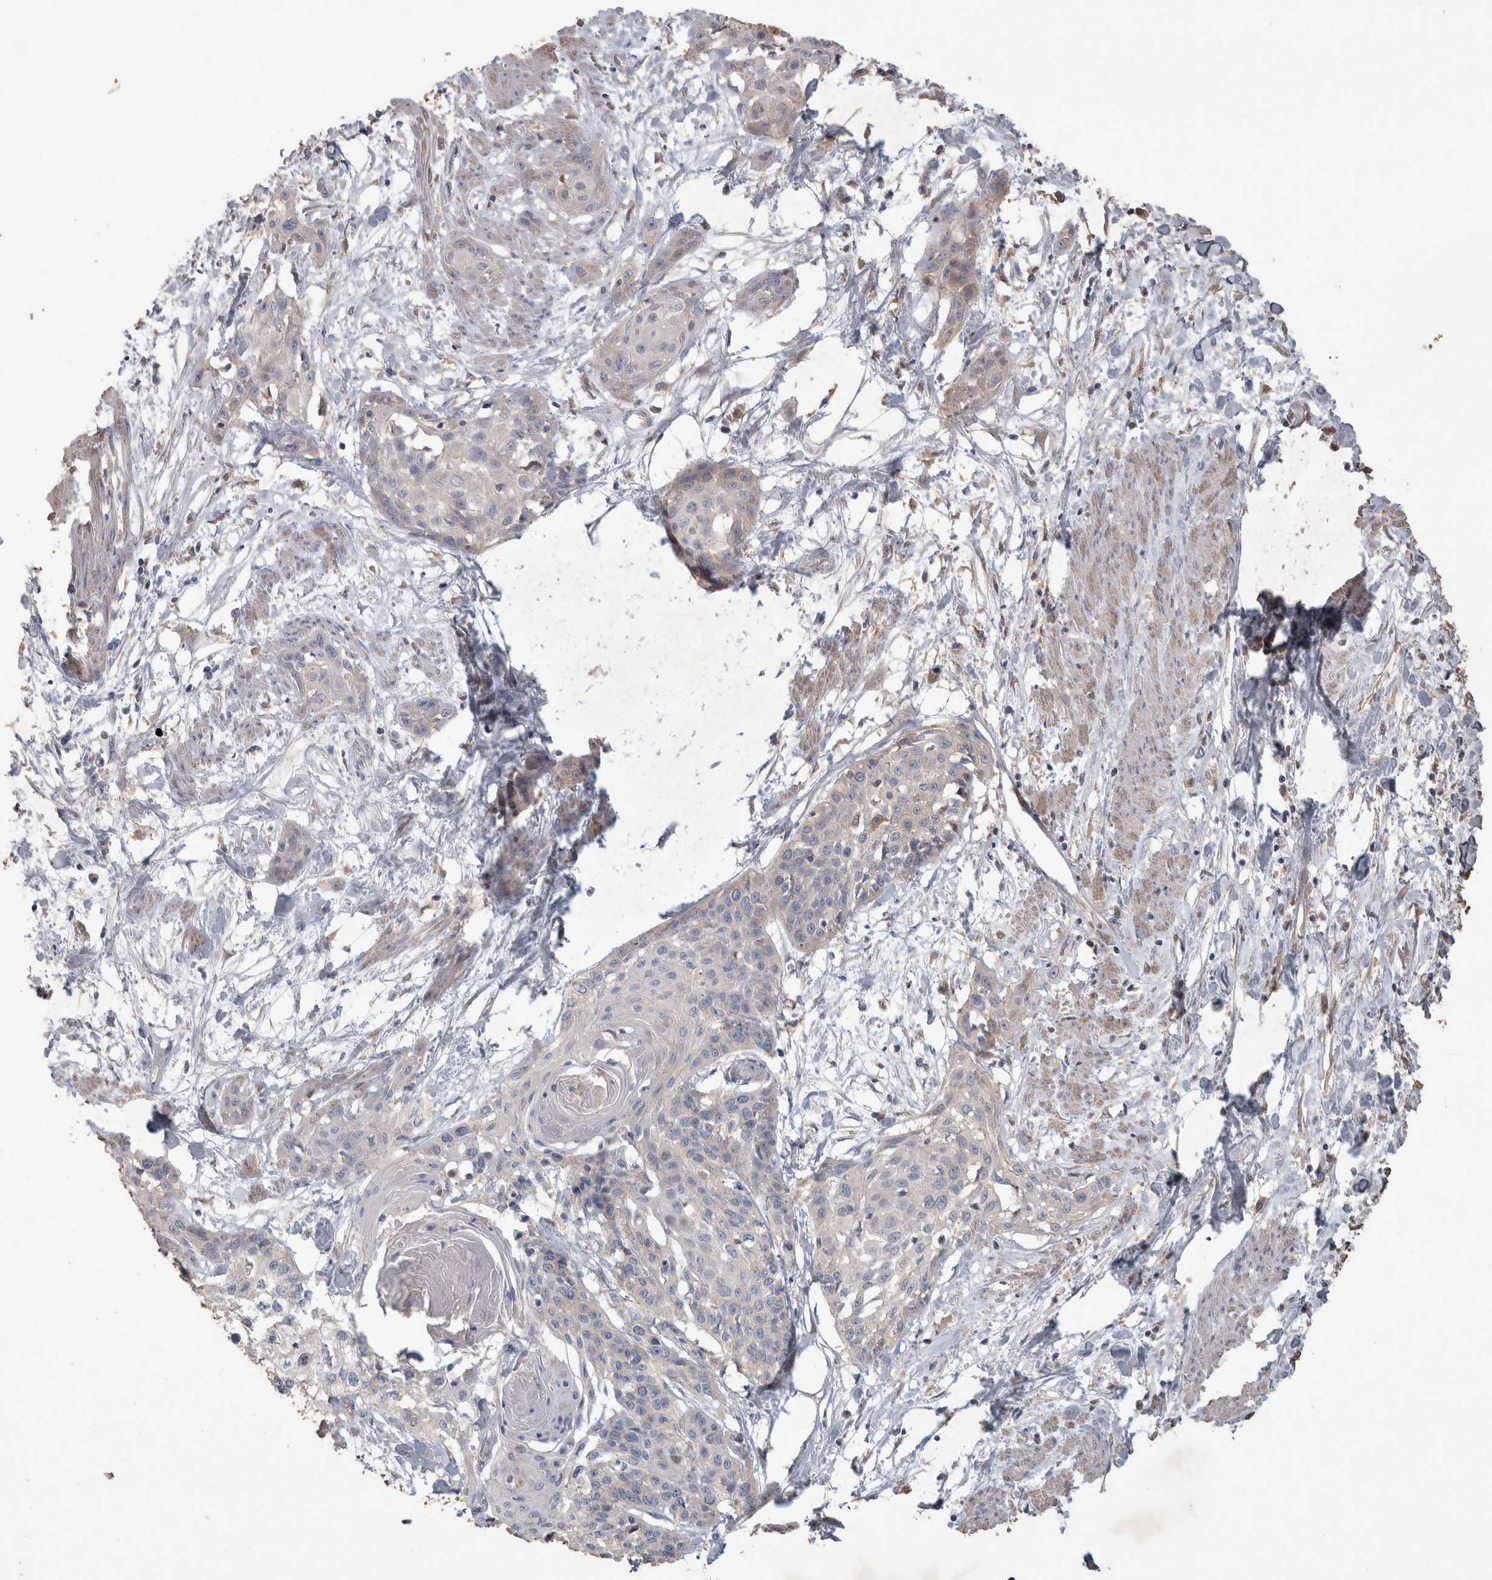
{"staining": {"intensity": "negative", "quantity": "none", "location": "none"}, "tissue": "cervical cancer", "cell_type": "Tumor cells", "image_type": "cancer", "snomed": [{"axis": "morphology", "description": "Squamous cell carcinoma, NOS"}, {"axis": "topography", "description": "Cervix"}], "caption": "The immunohistochemistry histopathology image has no significant staining in tumor cells of squamous cell carcinoma (cervical) tissue.", "gene": "SRD5A3", "patient": {"sex": "female", "age": 57}}